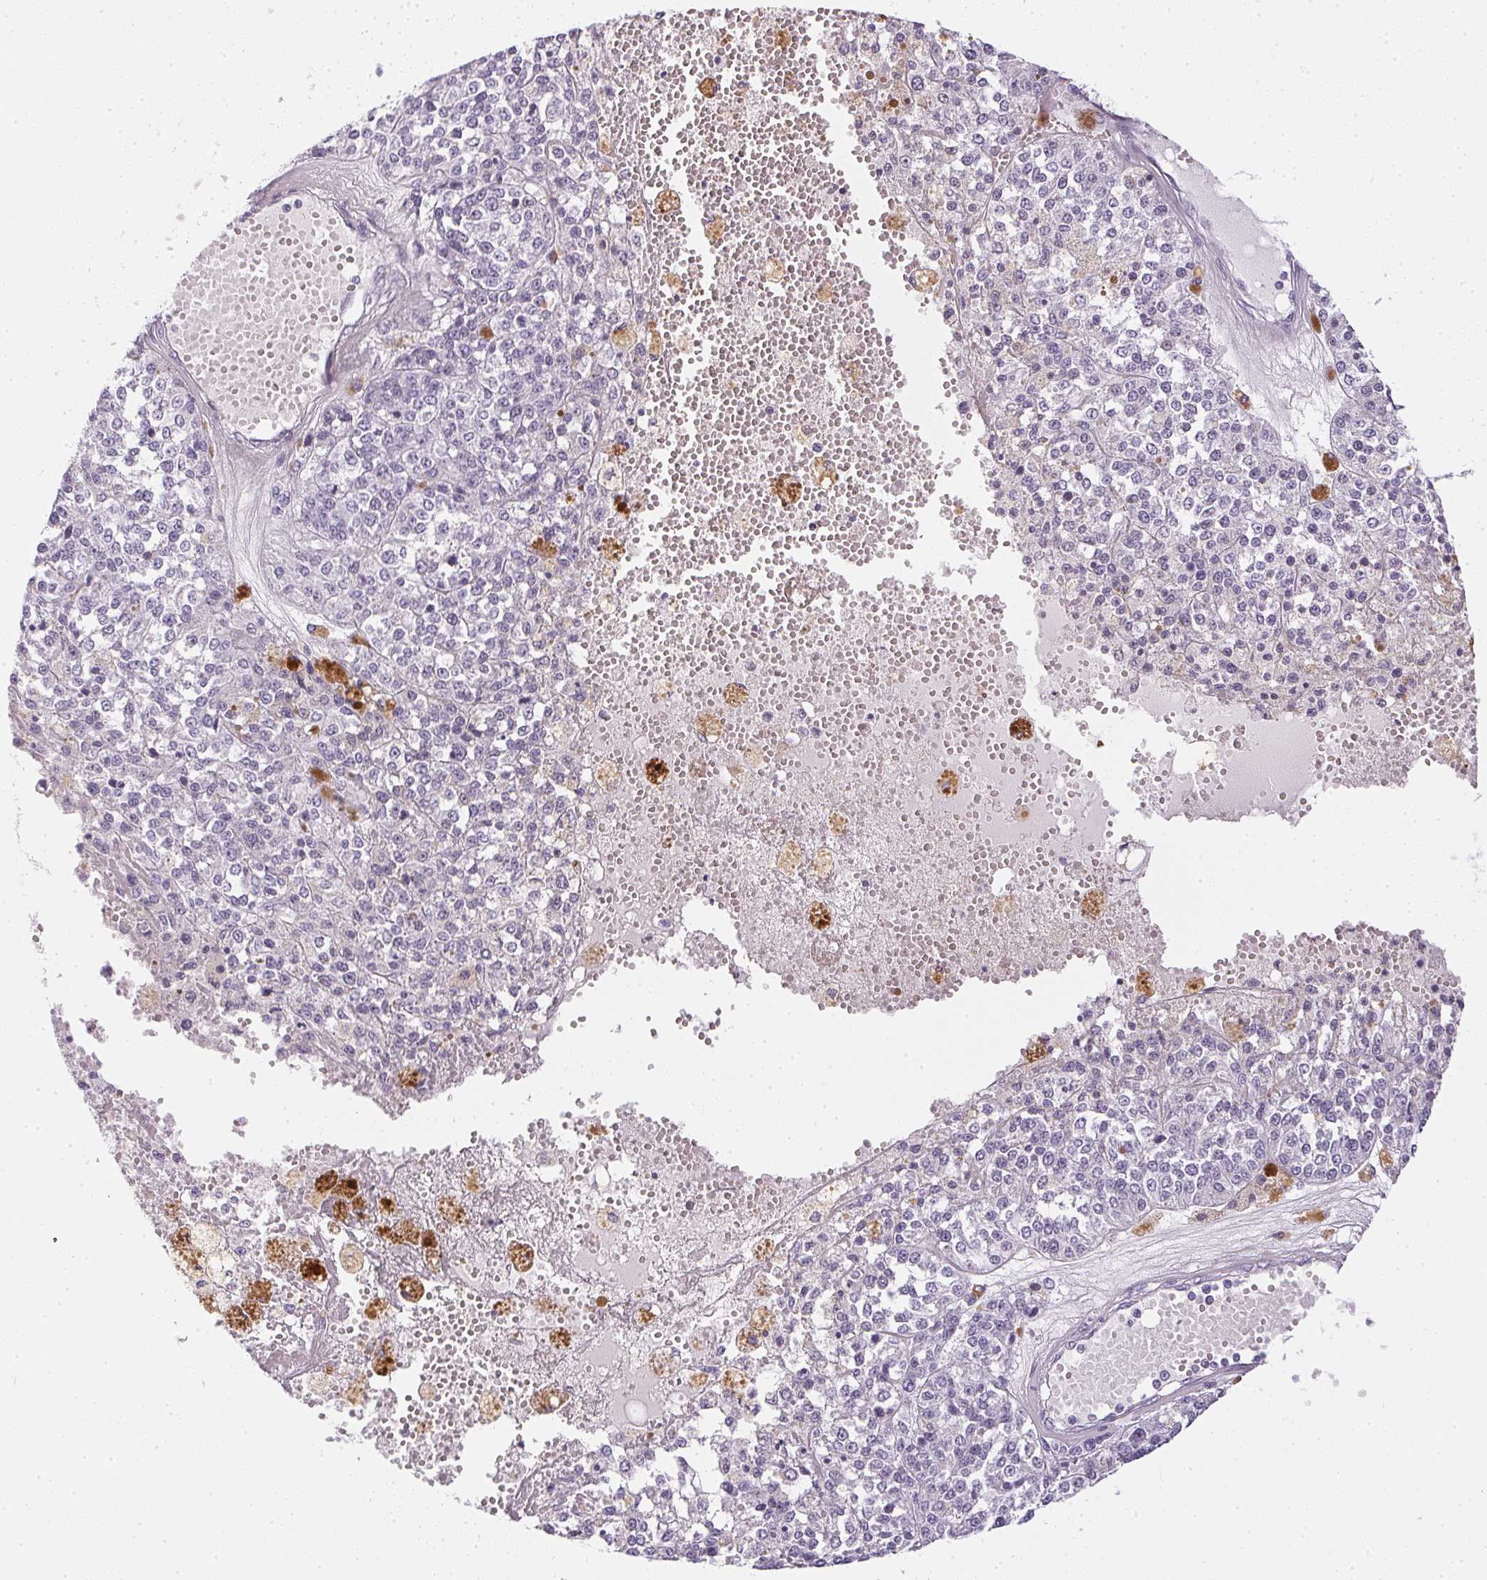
{"staining": {"intensity": "negative", "quantity": "none", "location": "none"}, "tissue": "melanoma", "cell_type": "Tumor cells", "image_type": "cancer", "snomed": [{"axis": "morphology", "description": "Malignant melanoma, Metastatic site"}, {"axis": "topography", "description": "Lymph node"}], "caption": "The photomicrograph demonstrates no significant staining in tumor cells of melanoma.", "gene": "PPY", "patient": {"sex": "female", "age": 64}}